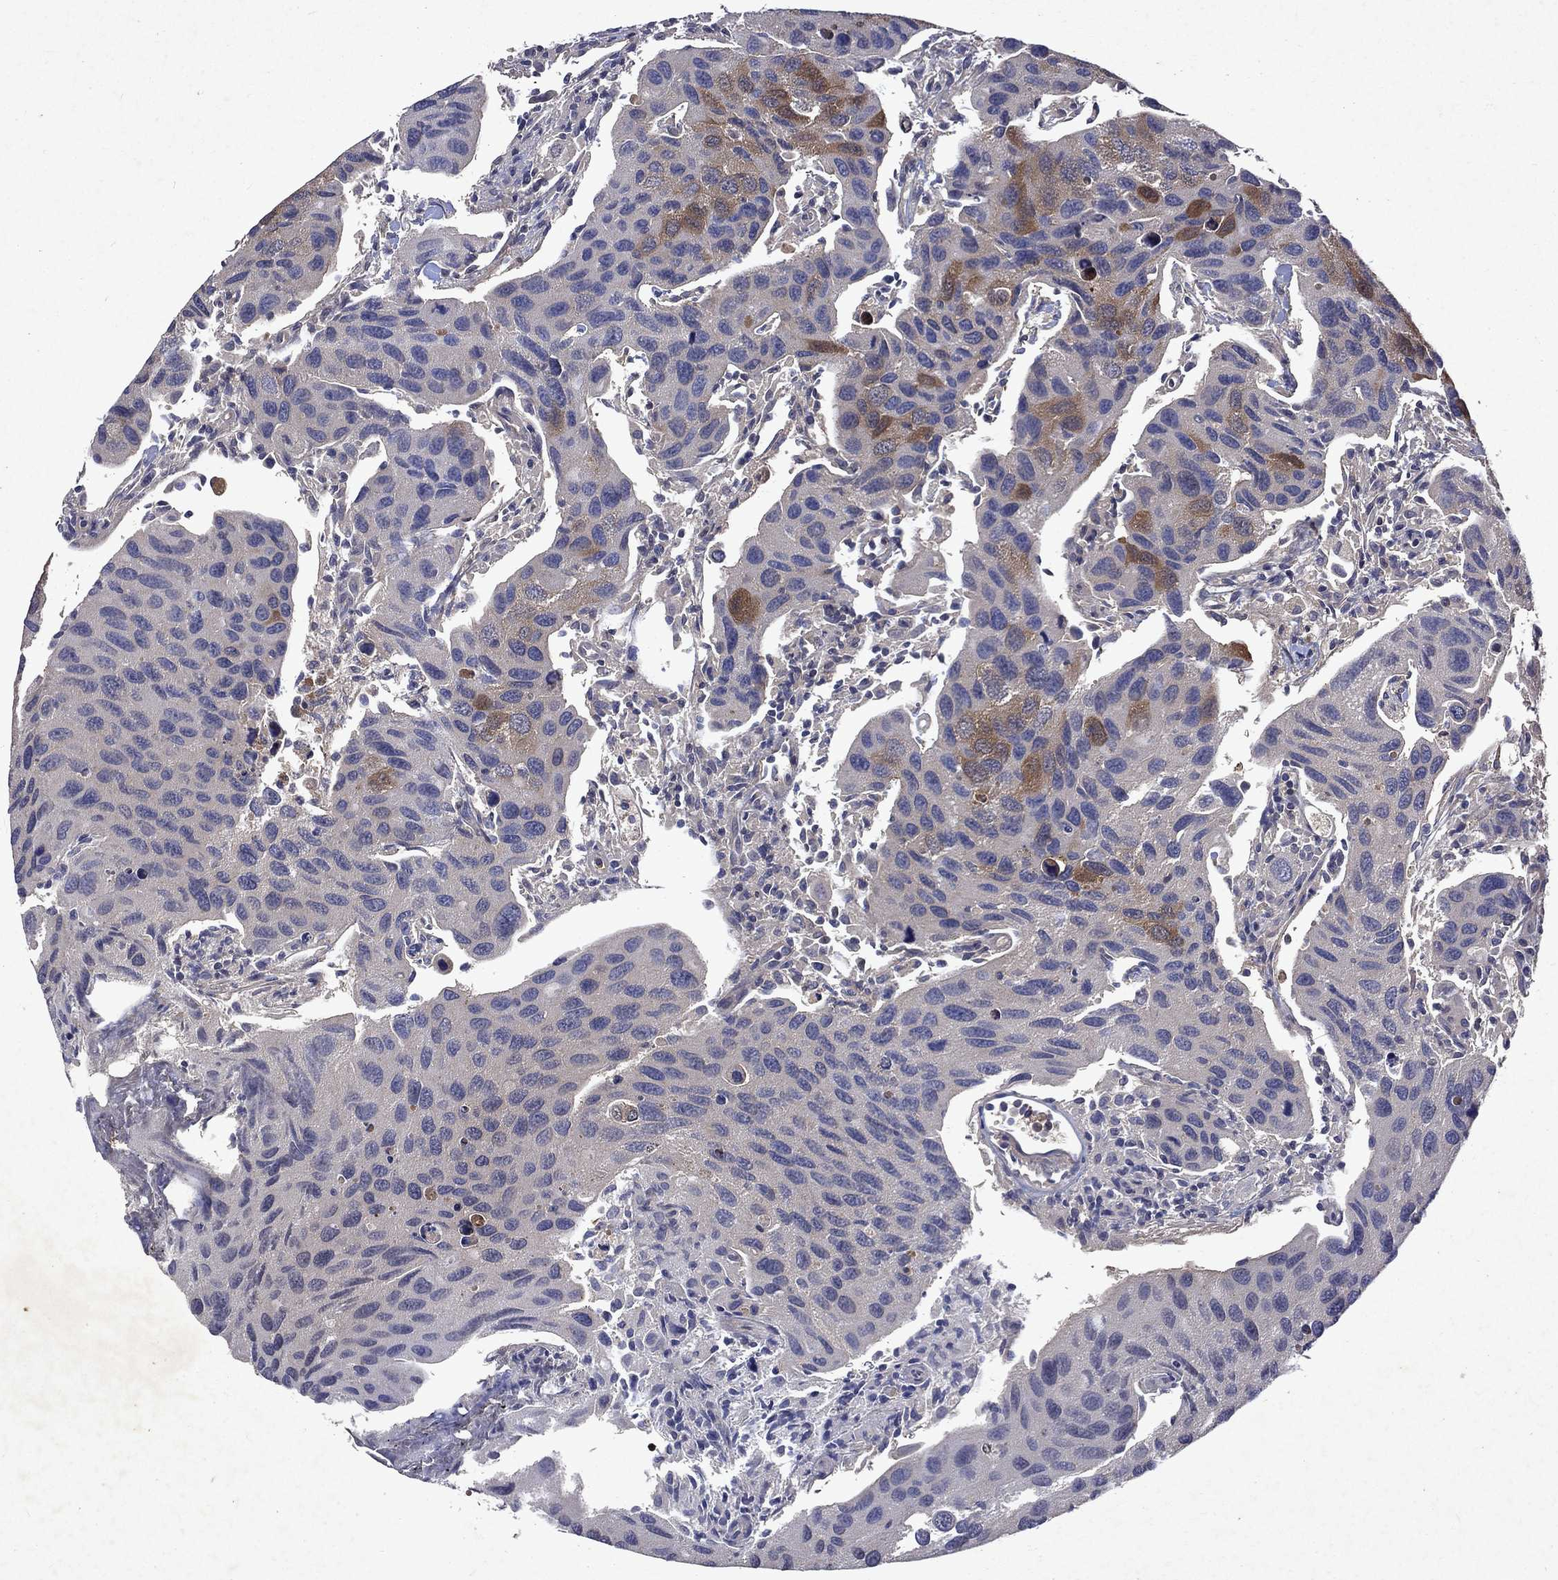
{"staining": {"intensity": "moderate", "quantity": "25%-75%", "location": "cytoplasmic/membranous"}, "tissue": "urothelial cancer", "cell_type": "Tumor cells", "image_type": "cancer", "snomed": [{"axis": "morphology", "description": "Urothelial carcinoma, High grade"}, {"axis": "topography", "description": "Urinary bladder"}], "caption": "A high-resolution photomicrograph shows IHC staining of urothelial cancer, which displays moderate cytoplasmic/membranous positivity in approximately 25%-75% of tumor cells. (DAB IHC, brown staining for protein, blue staining for nuclei).", "gene": "MTAP", "patient": {"sex": "male", "age": 79}}